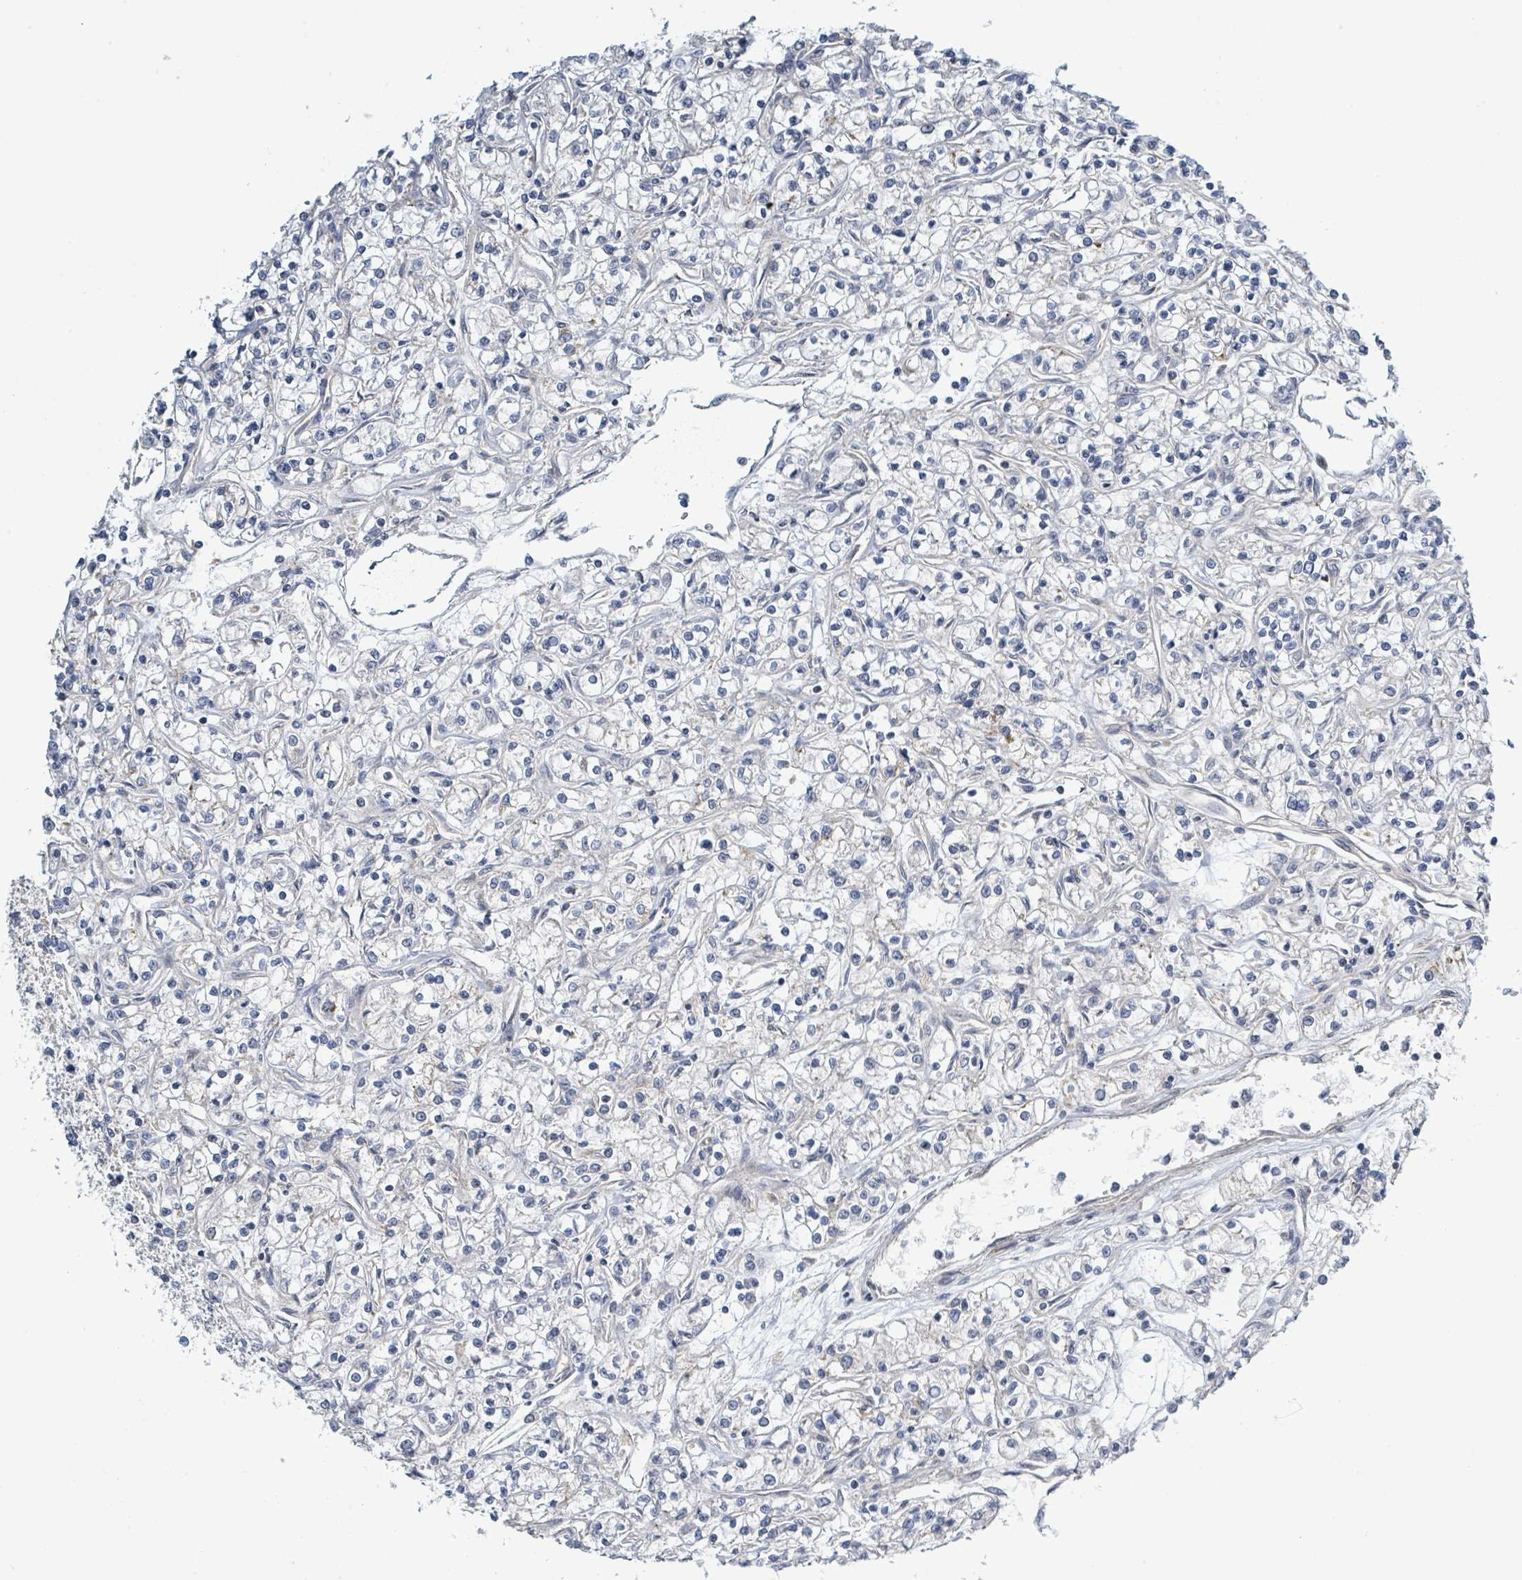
{"staining": {"intensity": "negative", "quantity": "none", "location": "none"}, "tissue": "renal cancer", "cell_type": "Tumor cells", "image_type": "cancer", "snomed": [{"axis": "morphology", "description": "Adenocarcinoma, NOS"}, {"axis": "topography", "description": "Kidney"}], "caption": "A micrograph of renal adenocarcinoma stained for a protein reveals no brown staining in tumor cells.", "gene": "CFAP210", "patient": {"sex": "female", "age": 59}}